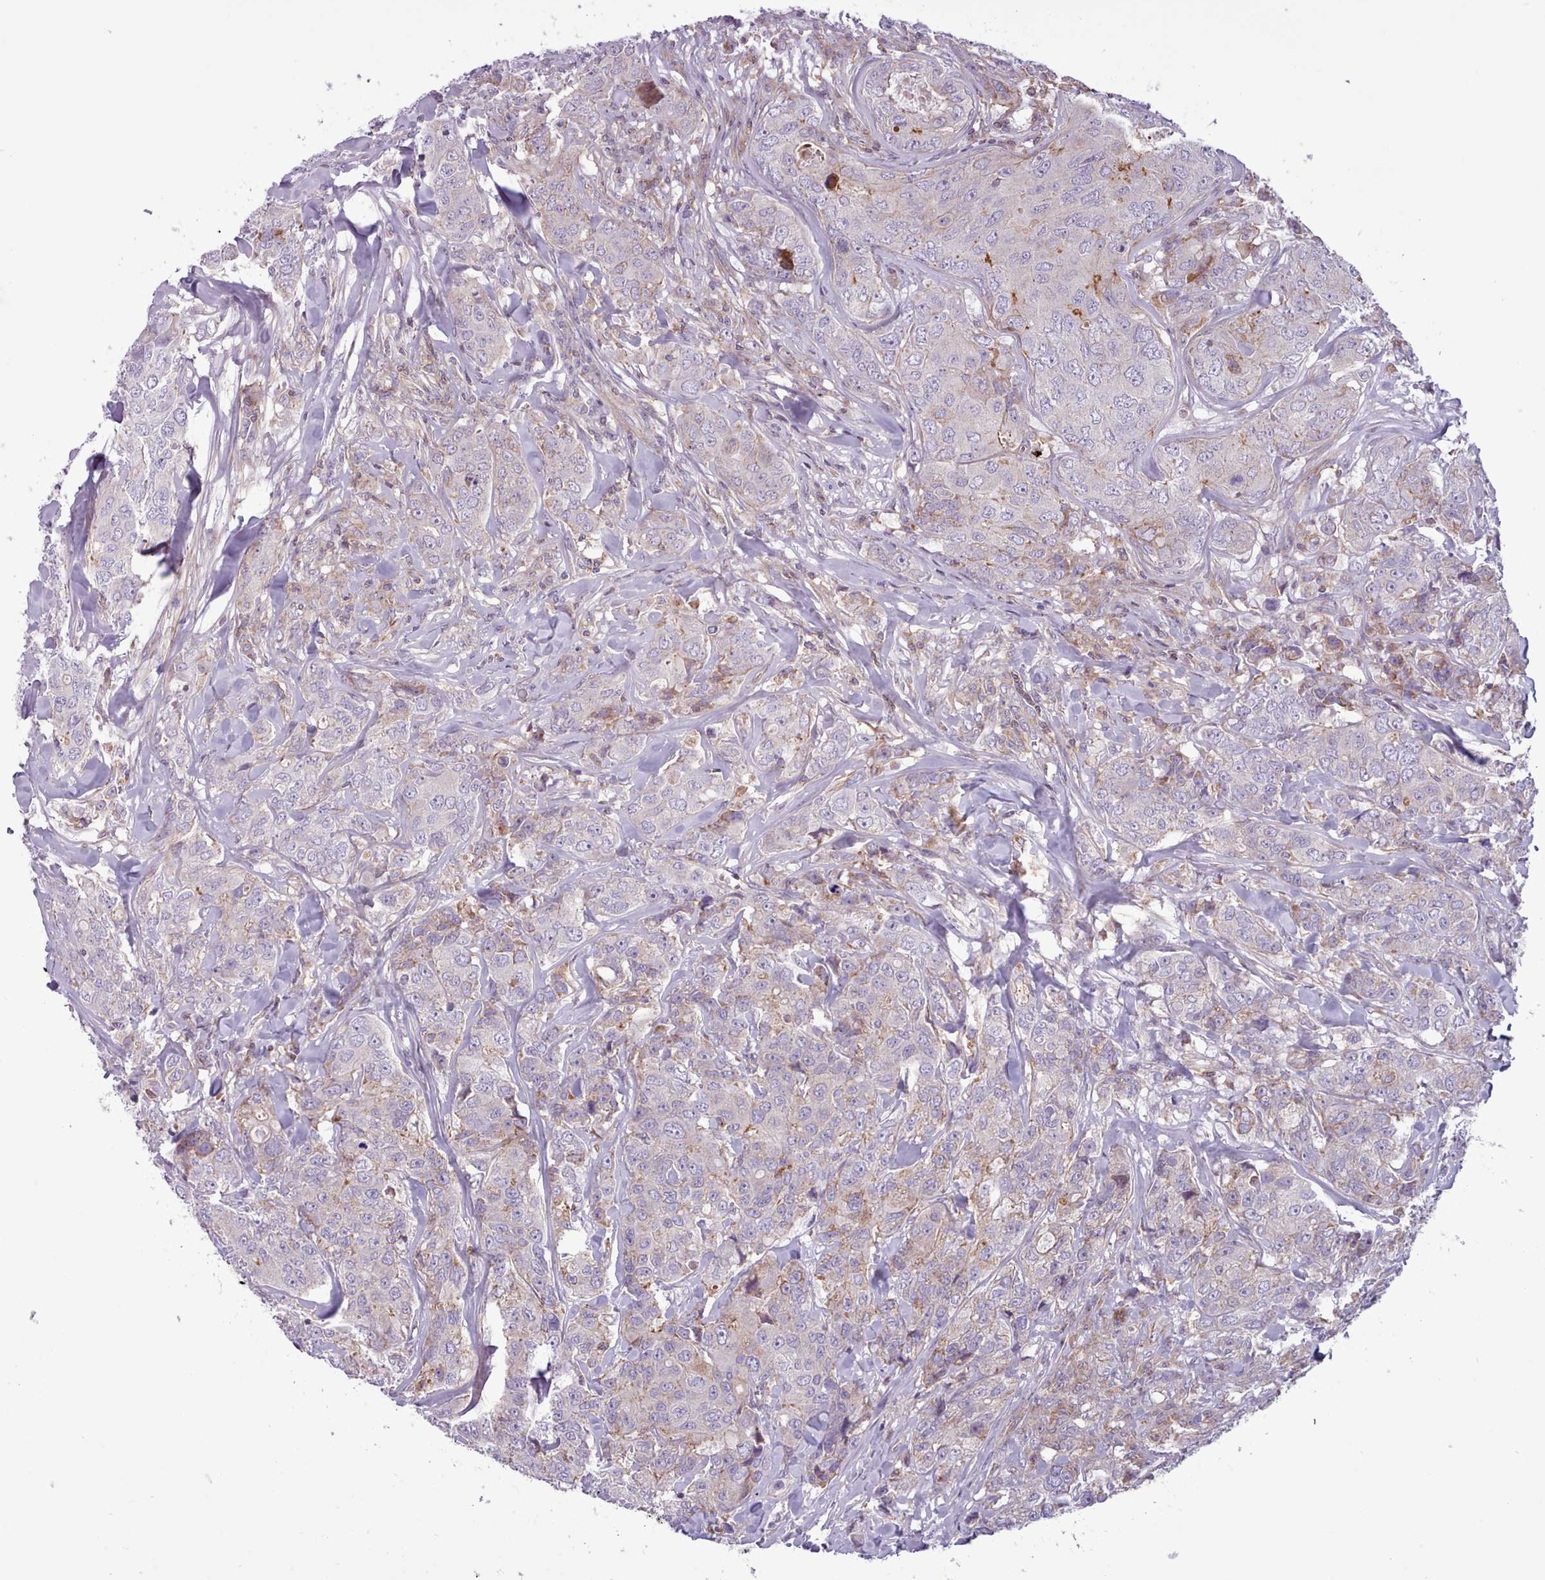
{"staining": {"intensity": "moderate", "quantity": "<25%", "location": "cytoplasmic/membranous"}, "tissue": "breast cancer", "cell_type": "Tumor cells", "image_type": "cancer", "snomed": [{"axis": "morphology", "description": "Duct carcinoma"}, {"axis": "topography", "description": "Breast"}], "caption": "Breast cancer stained with DAB immunohistochemistry (IHC) demonstrates low levels of moderate cytoplasmic/membranous staining in about <25% of tumor cells. The protein of interest is shown in brown color, while the nuclei are stained blue.", "gene": "TENT4B", "patient": {"sex": "female", "age": 43}}